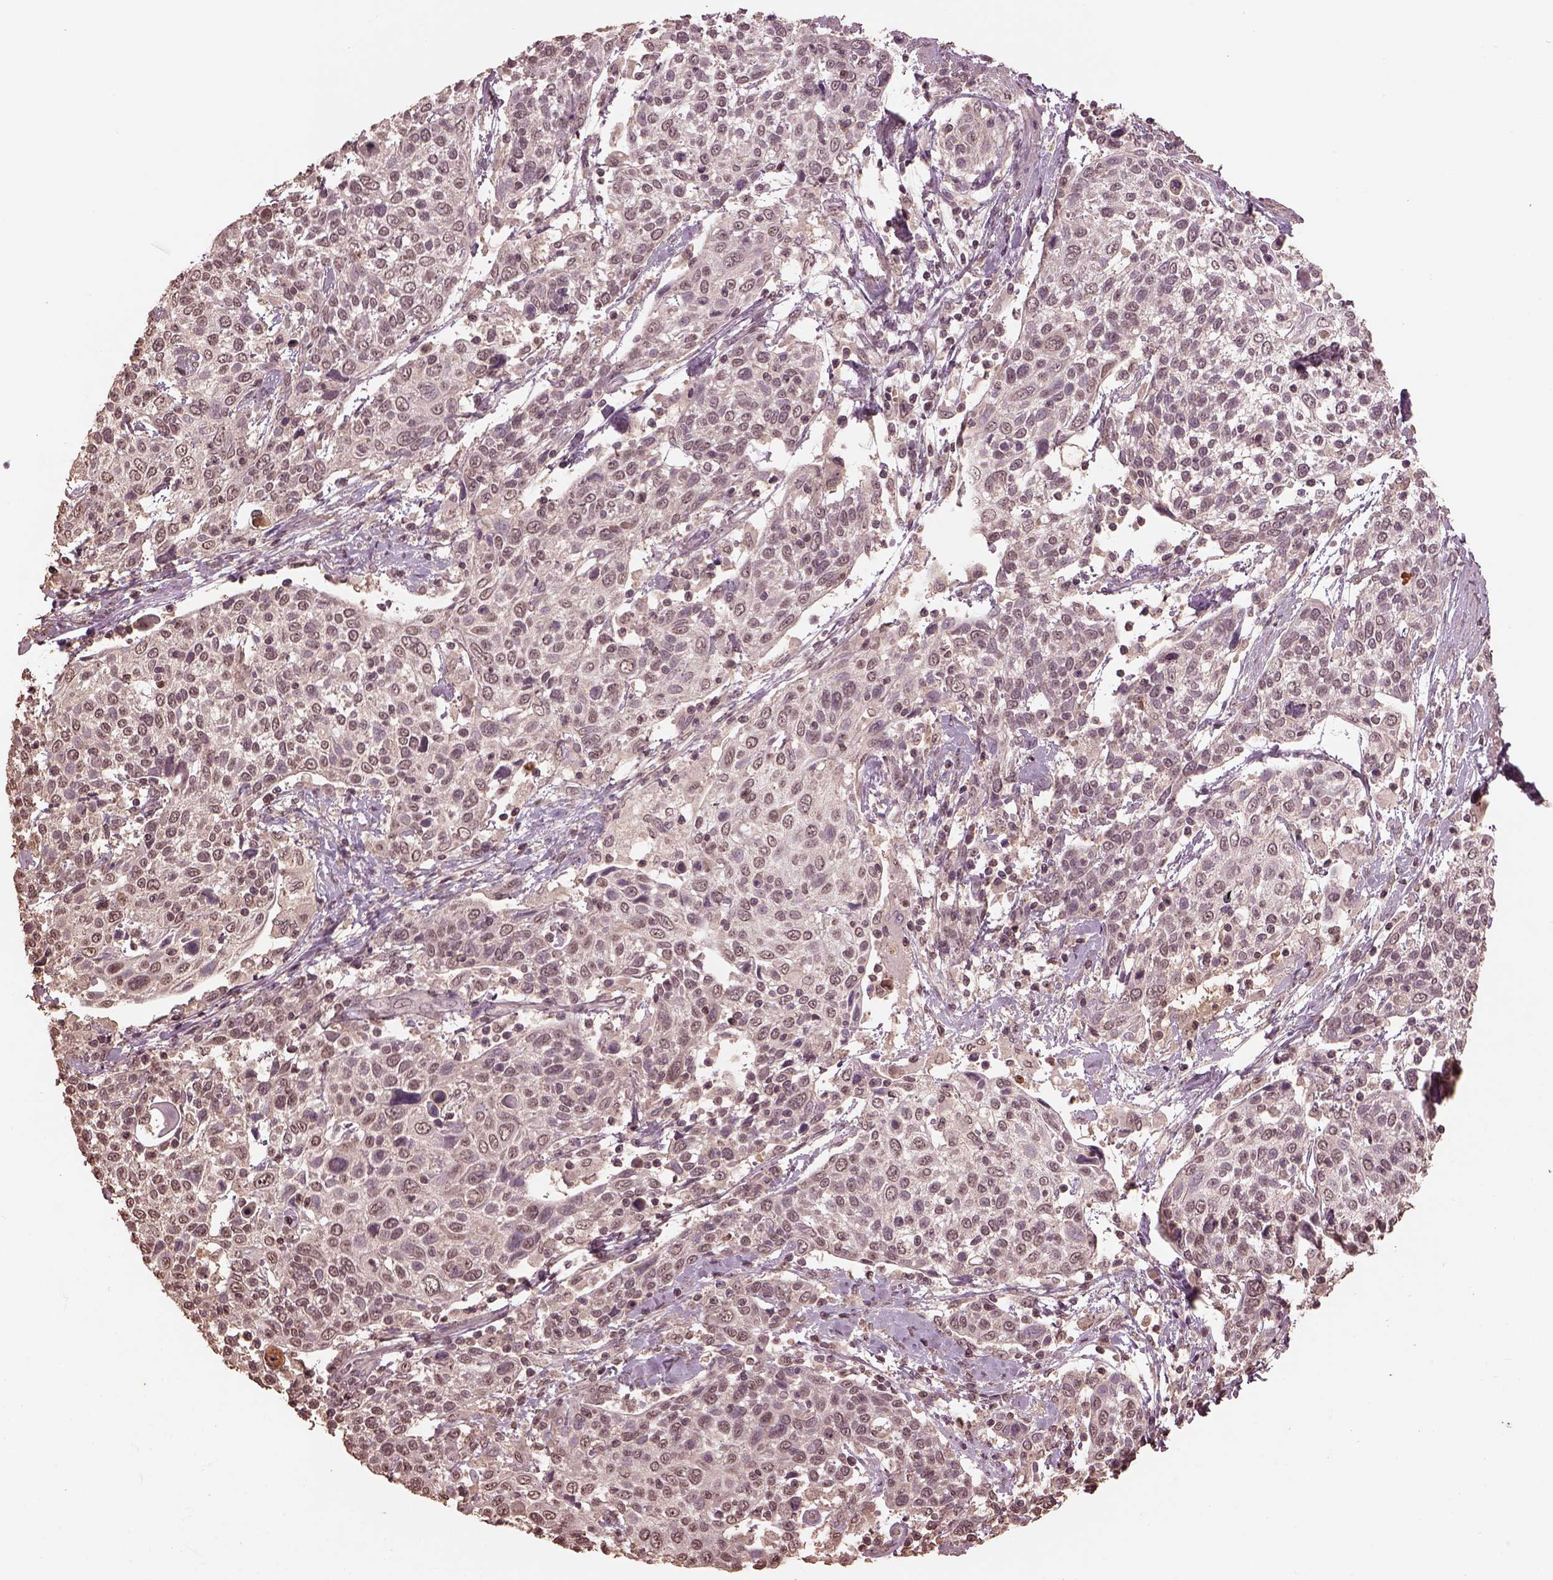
{"staining": {"intensity": "negative", "quantity": "none", "location": "none"}, "tissue": "cervical cancer", "cell_type": "Tumor cells", "image_type": "cancer", "snomed": [{"axis": "morphology", "description": "Squamous cell carcinoma, NOS"}, {"axis": "topography", "description": "Cervix"}], "caption": "Immunohistochemical staining of human cervical cancer displays no significant positivity in tumor cells. (DAB (3,3'-diaminobenzidine) immunohistochemistry (IHC) with hematoxylin counter stain).", "gene": "CPT1C", "patient": {"sex": "female", "age": 61}}